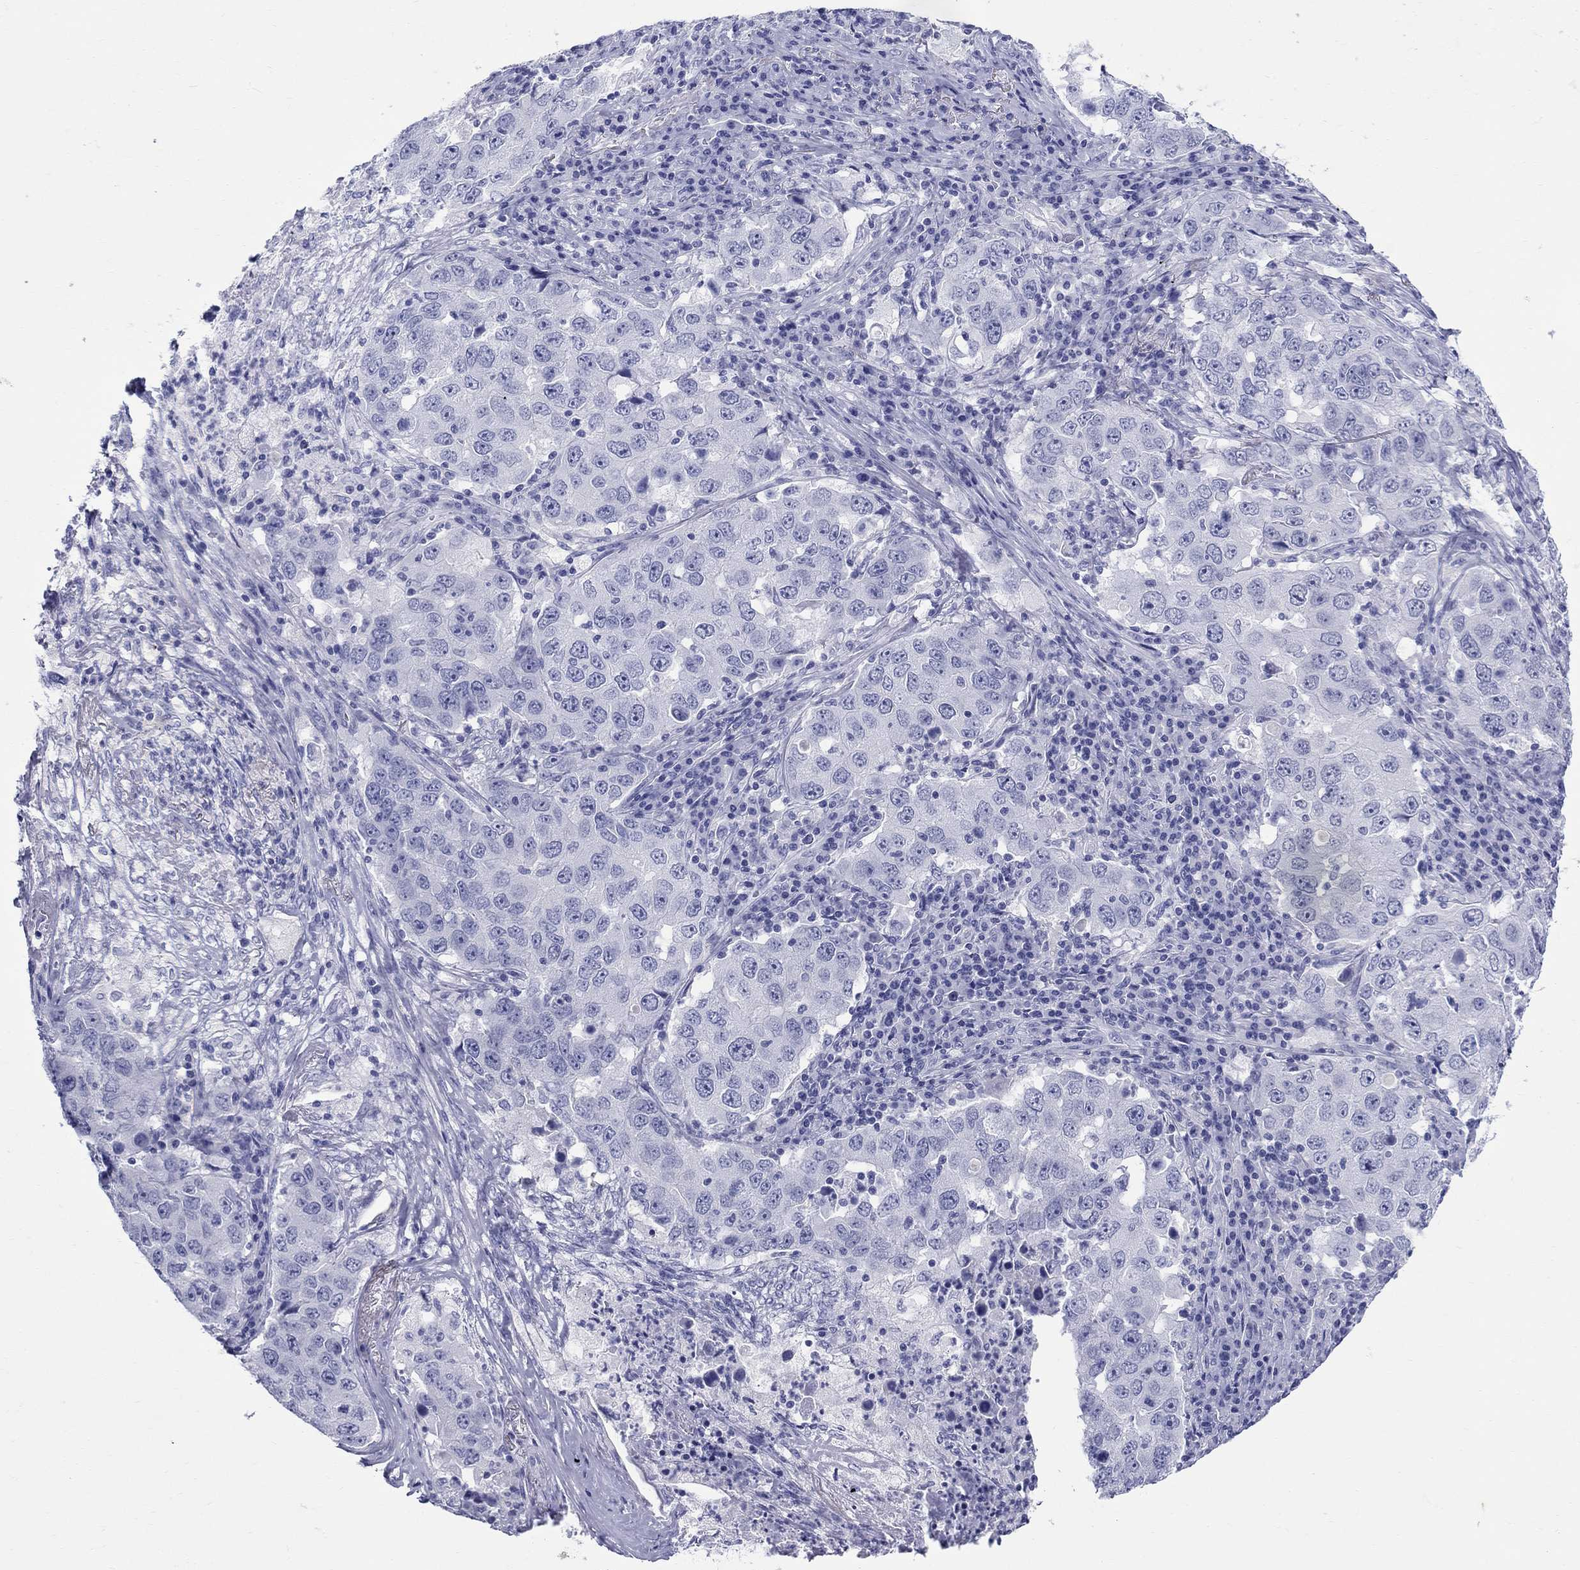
{"staining": {"intensity": "negative", "quantity": "none", "location": "none"}, "tissue": "lung cancer", "cell_type": "Tumor cells", "image_type": "cancer", "snomed": [{"axis": "morphology", "description": "Adenocarcinoma, NOS"}, {"axis": "topography", "description": "Lung"}], "caption": "Immunohistochemical staining of human lung cancer exhibits no significant staining in tumor cells.", "gene": "LAMP5", "patient": {"sex": "male", "age": 73}}